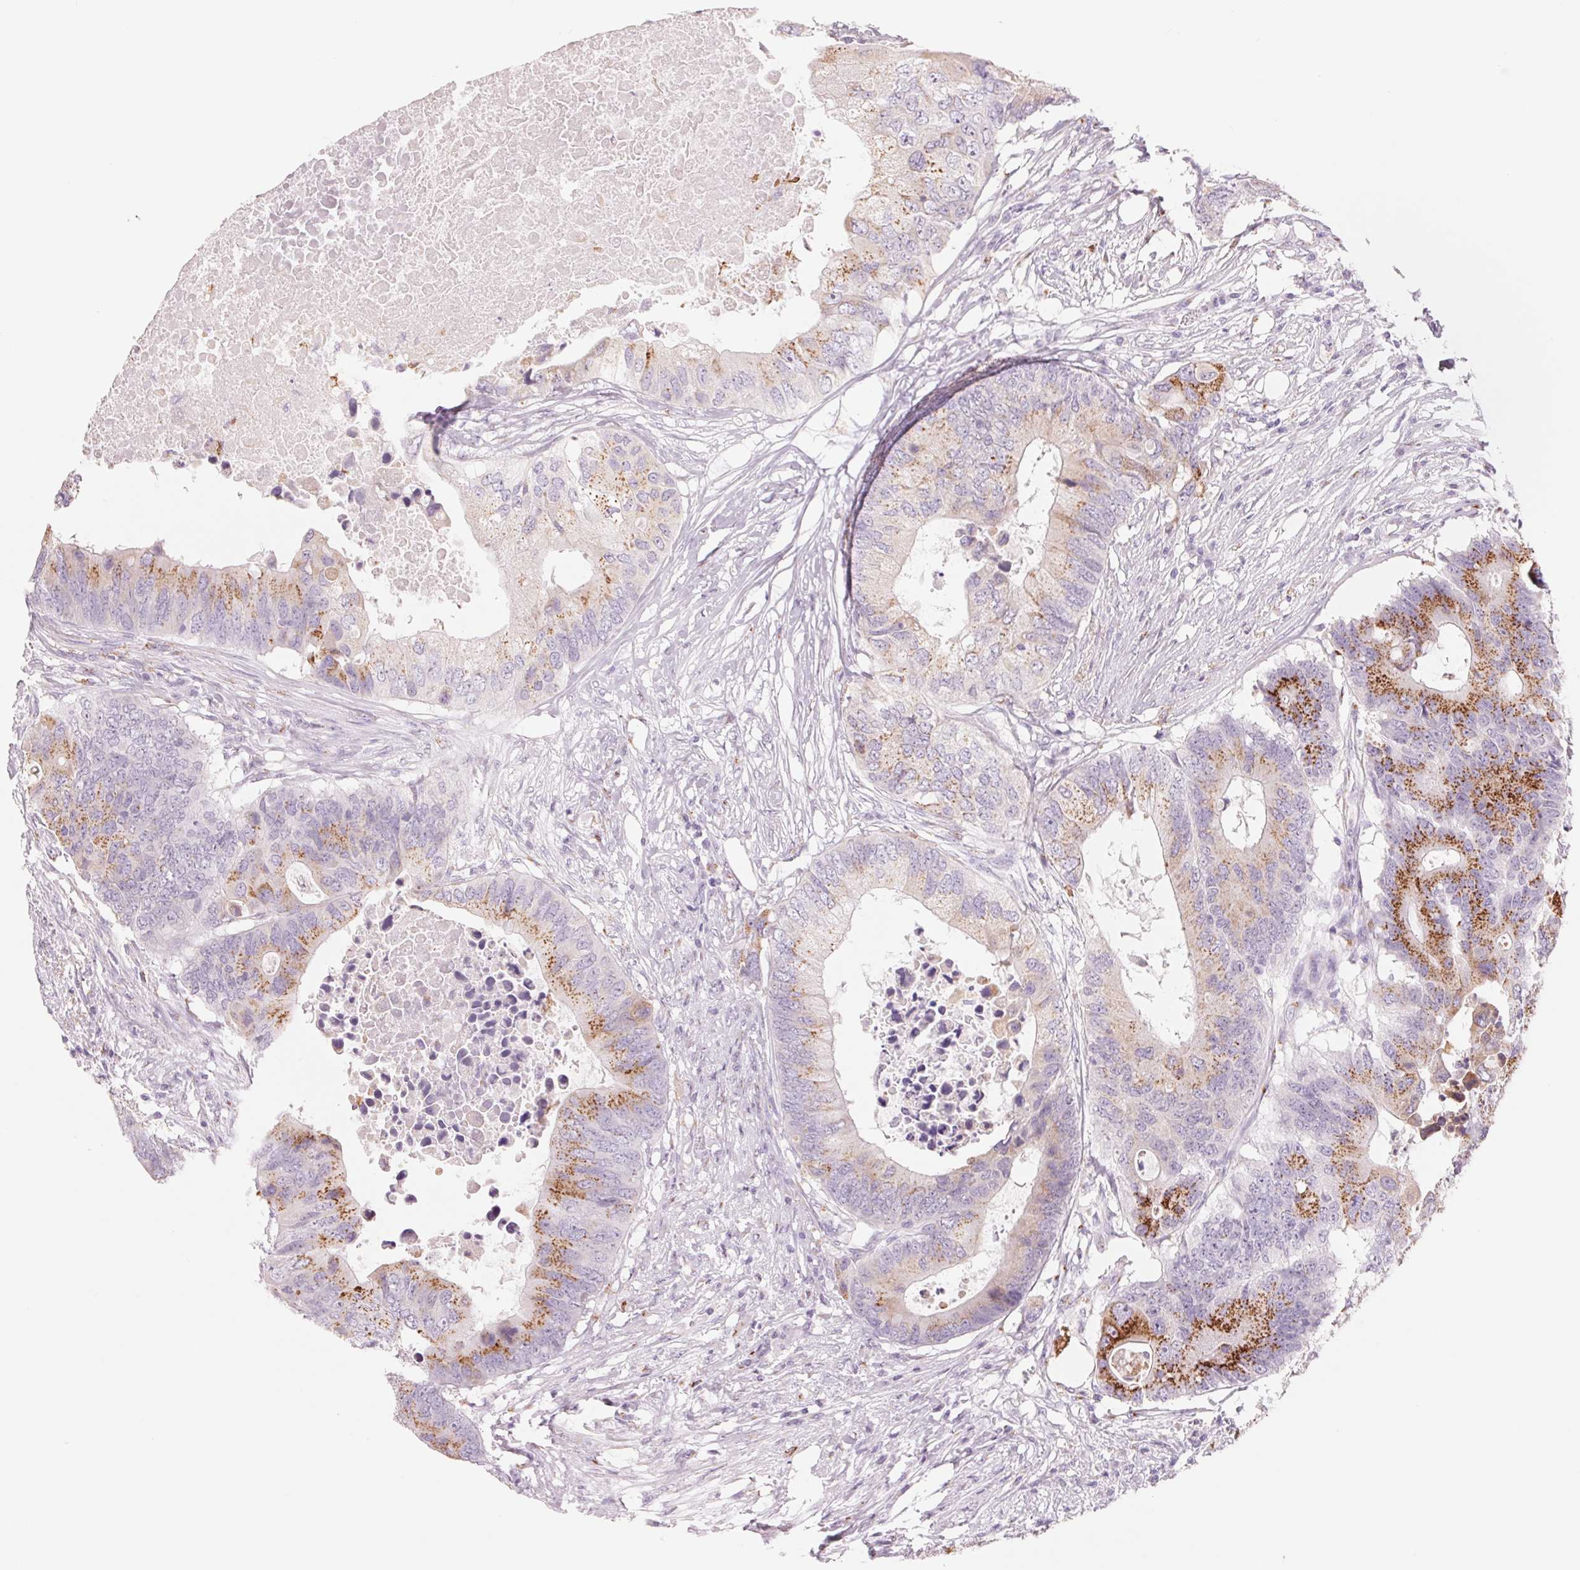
{"staining": {"intensity": "strong", "quantity": "25%-75%", "location": "cytoplasmic/membranous"}, "tissue": "colorectal cancer", "cell_type": "Tumor cells", "image_type": "cancer", "snomed": [{"axis": "morphology", "description": "Adenocarcinoma, NOS"}, {"axis": "topography", "description": "Colon"}], "caption": "The immunohistochemical stain labels strong cytoplasmic/membranous staining in tumor cells of colorectal cancer tissue. The staining is performed using DAB brown chromogen to label protein expression. The nuclei are counter-stained blue using hematoxylin.", "gene": "GALNT7", "patient": {"sex": "male", "age": 71}}